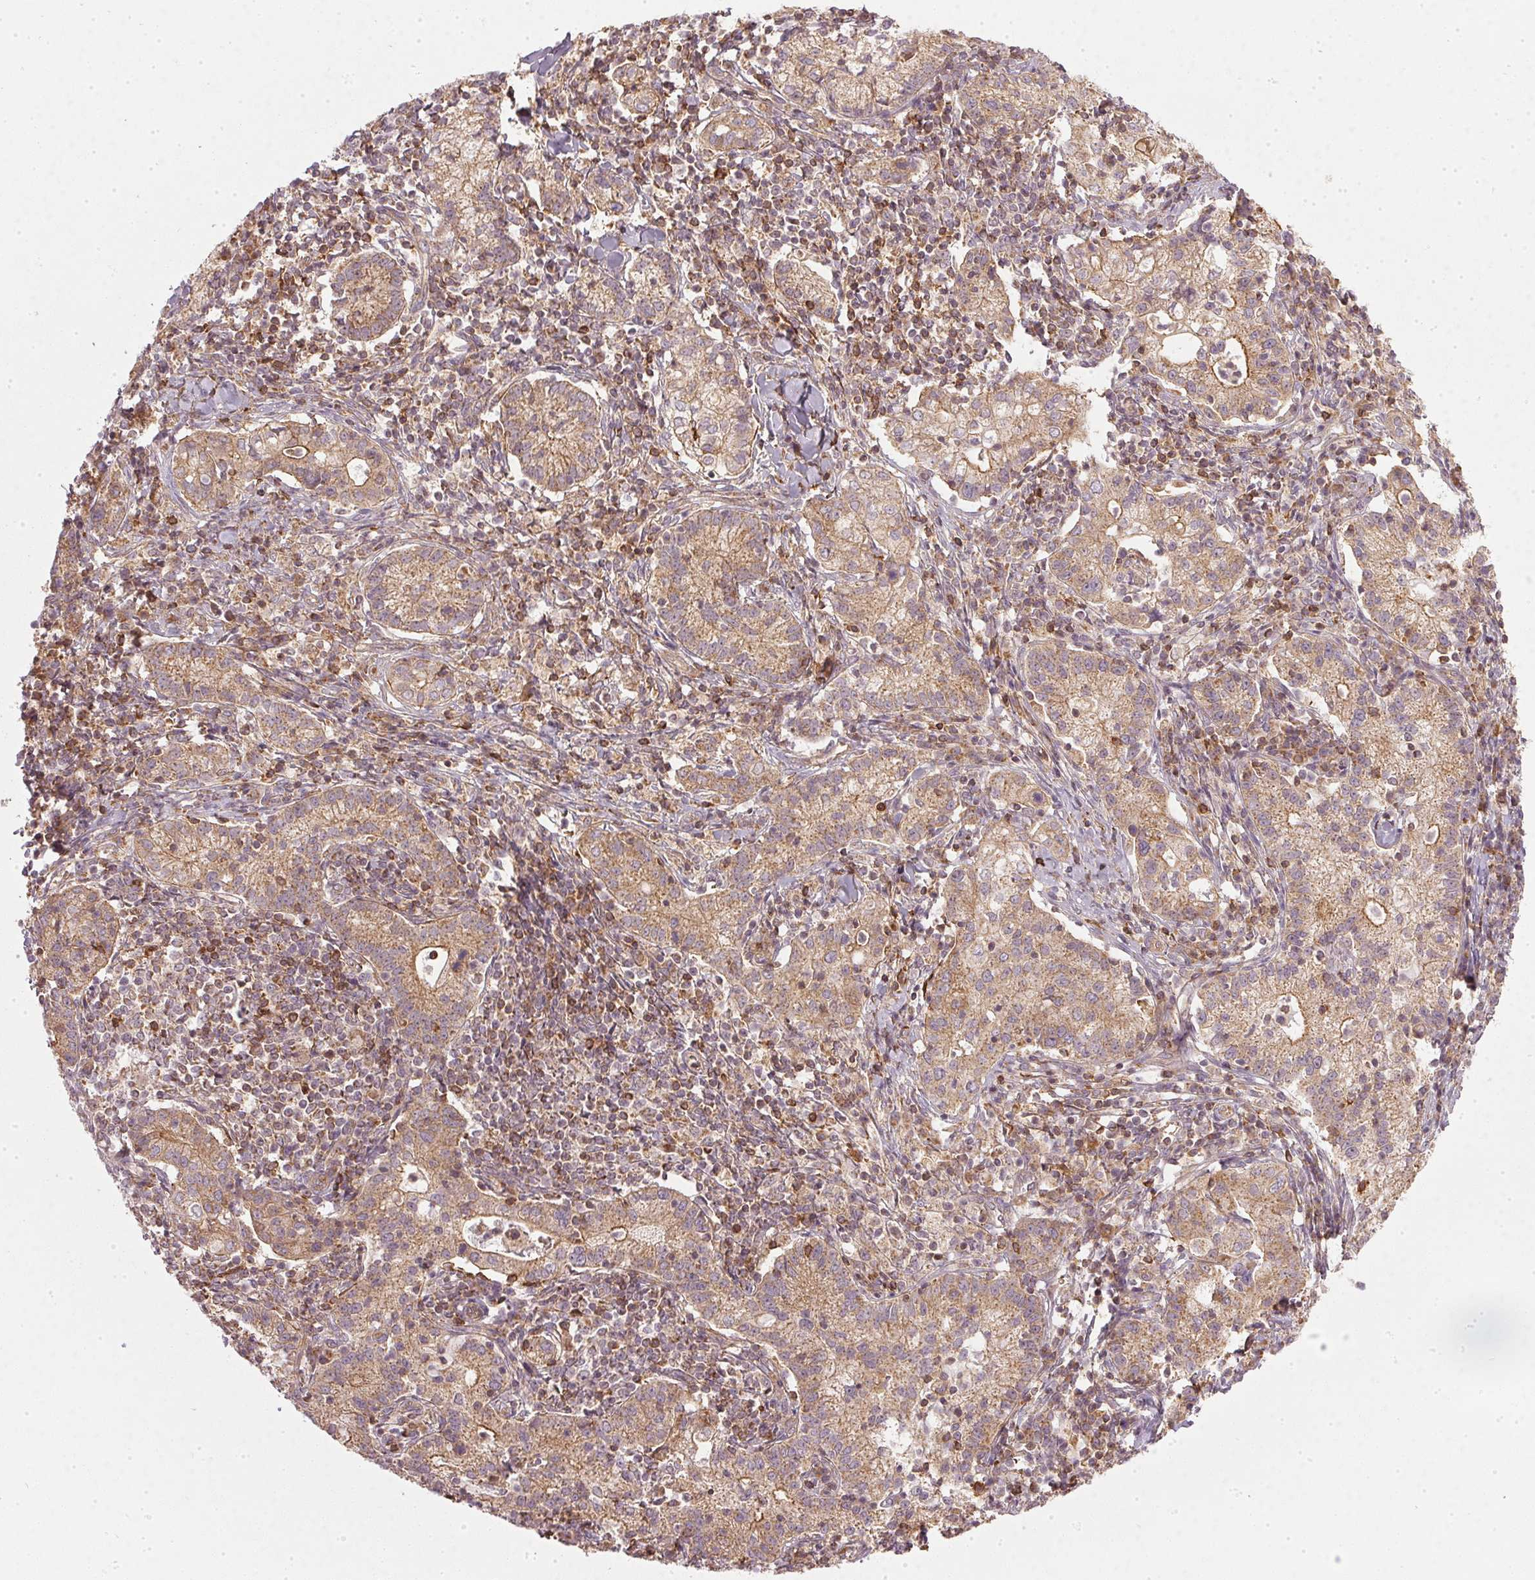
{"staining": {"intensity": "weak", "quantity": ">75%", "location": "cytoplasmic/membranous"}, "tissue": "cervical cancer", "cell_type": "Tumor cells", "image_type": "cancer", "snomed": [{"axis": "morphology", "description": "Normal tissue, NOS"}, {"axis": "morphology", "description": "Adenocarcinoma, NOS"}, {"axis": "topography", "description": "Cervix"}], "caption": "Immunohistochemical staining of human cervical cancer displays weak cytoplasmic/membranous protein positivity in about >75% of tumor cells.", "gene": "NADK2", "patient": {"sex": "female", "age": 44}}